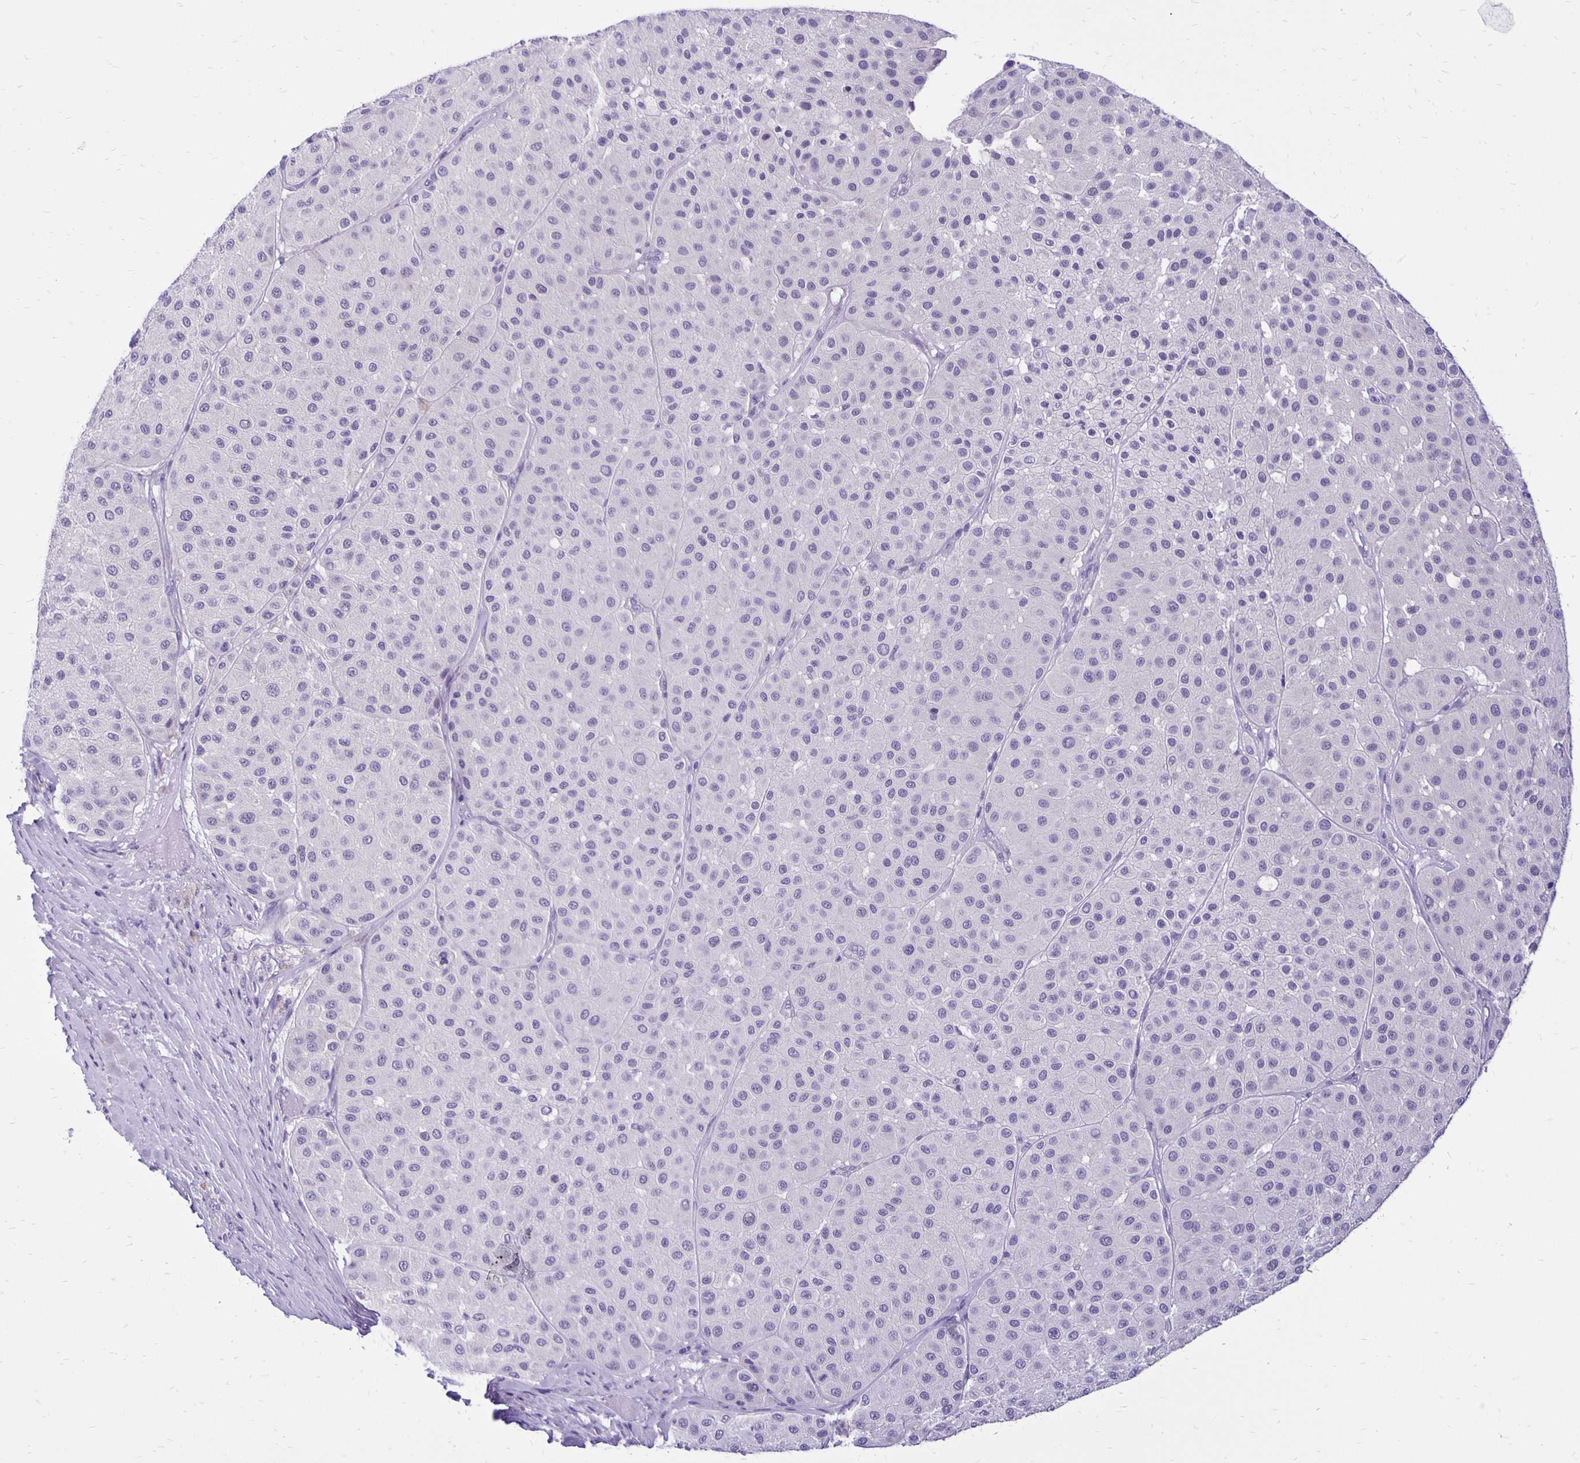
{"staining": {"intensity": "negative", "quantity": "none", "location": "none"}, "tissue": "melanoma", "cell_type": "Tumor cells", "image_type": "cancer", "snomed": [{"axis": "morphology", "description": "Malignant melanoma, Metastatic site"}, {"axis": "topography", "description": "Smooth muscle"}], "caption": "IHC photomicrograph of melanoma stained for a protein (brown), which demonstrates no positivity in tumor cells.", "gene": "ANKRD45", "patient": {"sex": "male", "age": 41}}